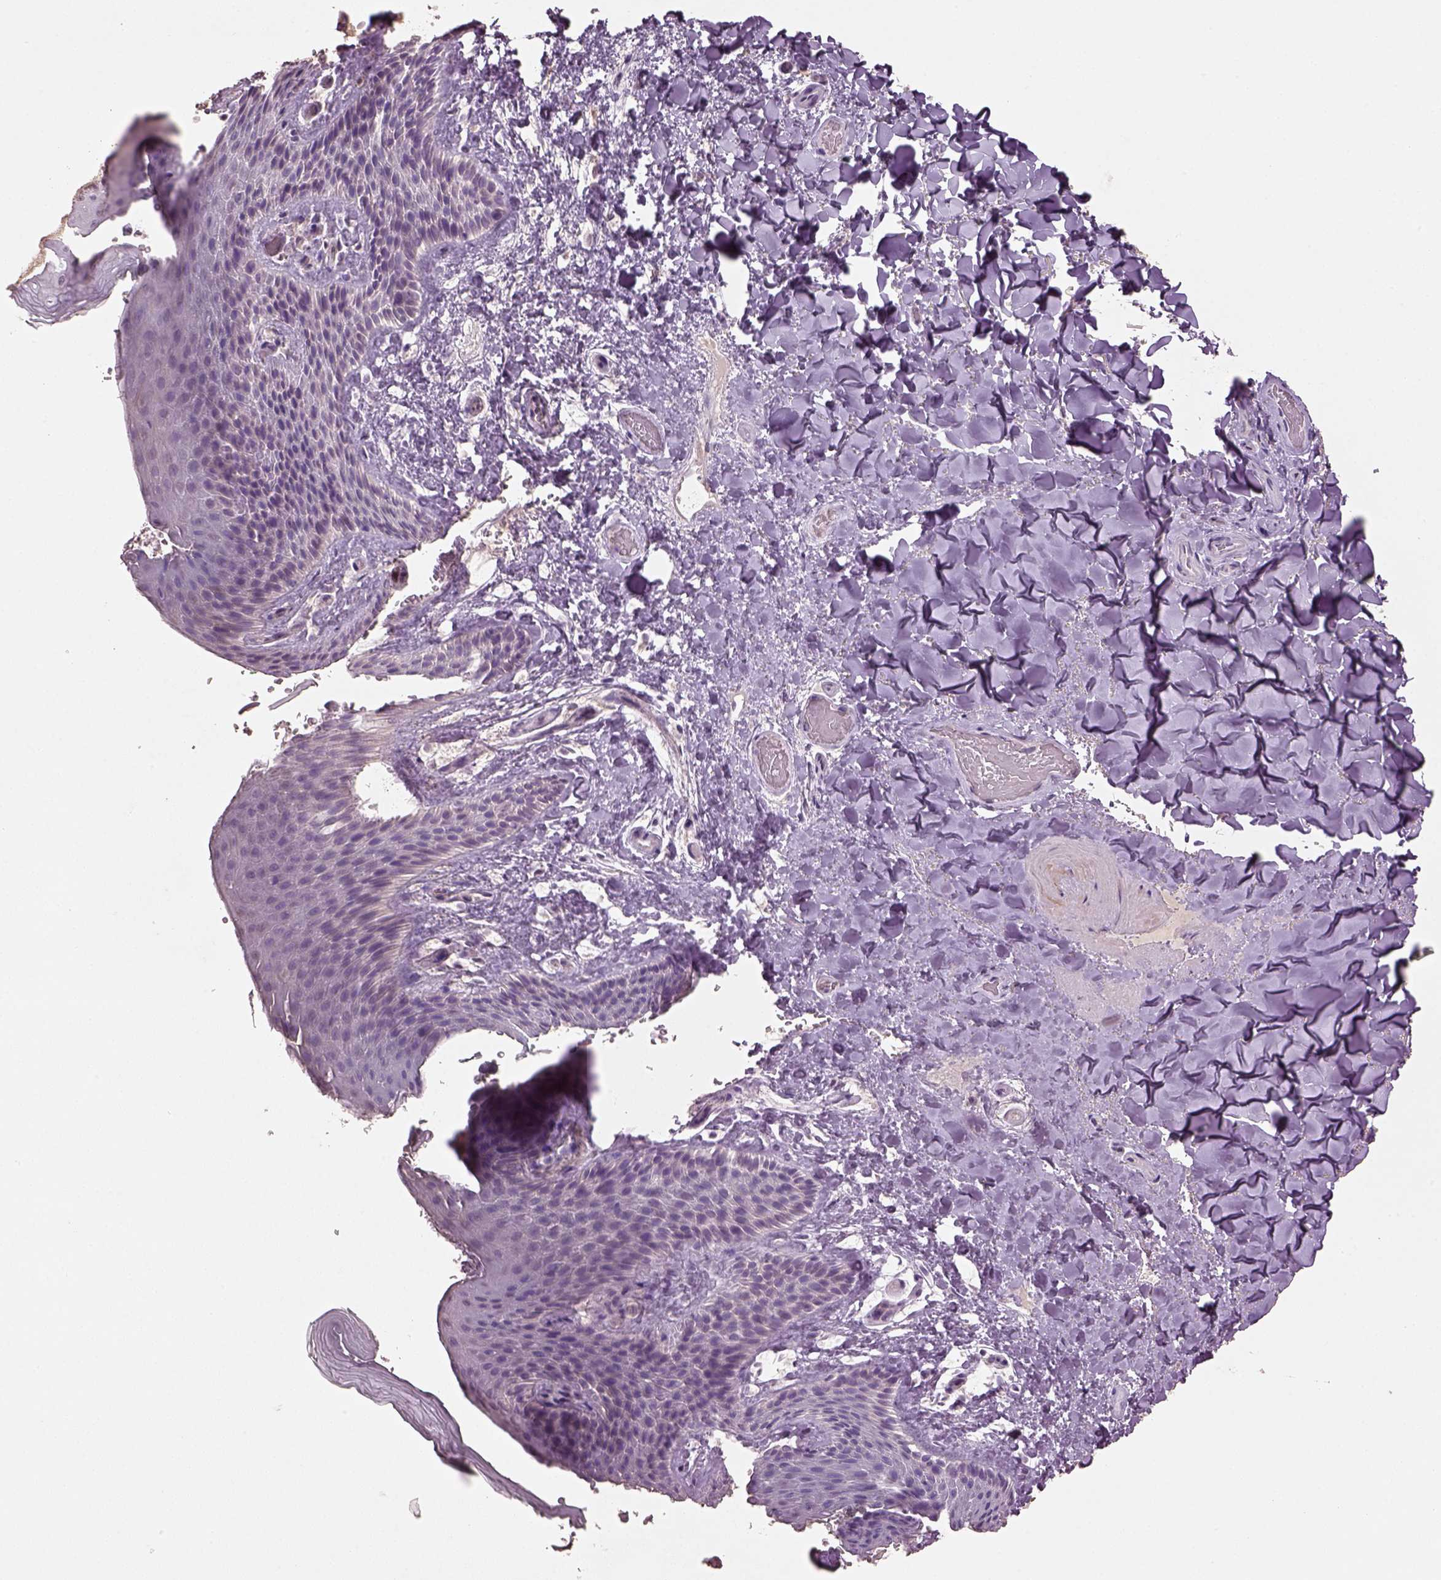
{"staining": {"intensity": "negative", "quantity": "none", "location": "none"}, "tissue": "skin", "cell_type": "Epidermal cells", "image_type": "normal", "snomed": [{"axis": "morphology", "description": "Normal tissue, NOS"}, {"axis": "topography", "description": "Anal"}], "caption": "Skin was stained to show a protein in brown. There is no significant positivity in epidermal cells. (DAB (3,3'-diaminobenzidine) immunohistochemistry (IHC), high magnification).", "gene": "KCNIP3", "patient": {"sex": "male", "age": 36}}